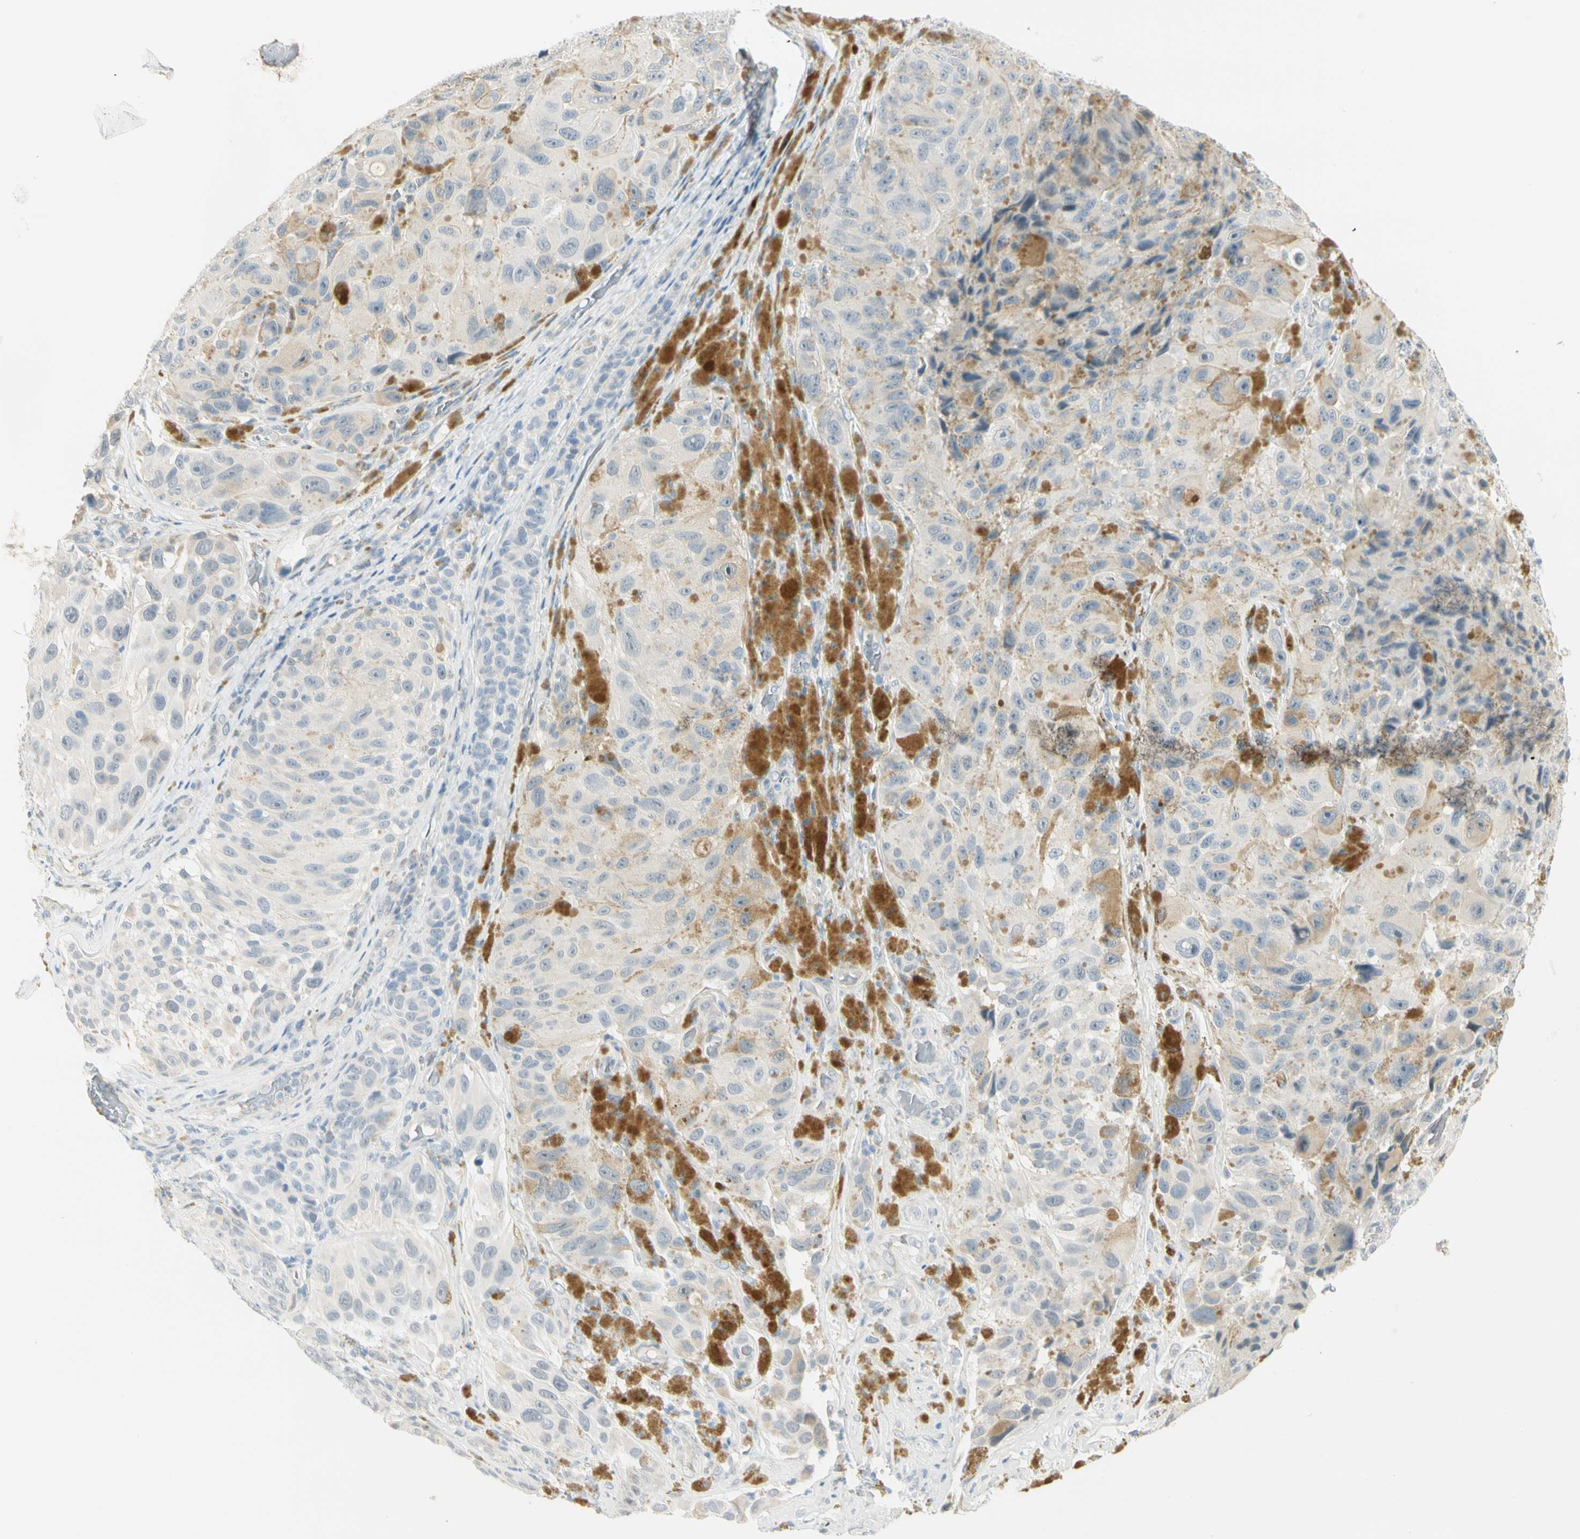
{"staining": {"intensity": "negative", "quantity": "none", "location": "none"}, "tissue": "melanoma", "cell_type": "Tumor cells", "image_type": "cancer", "snomed": [{"axis": "morphology", "description": "Malignant melanoma, NOS"}, {"axis": "topography", "description": "Skin"}], "caption": "The histopathology image reveals no significant expression in tumor cells of malignant melanoma. (DAB IHC visualized using brightfield microscopy, high magnification).", "gene": "MLLT10", "patient": {"sex": "female", "age": 73}}